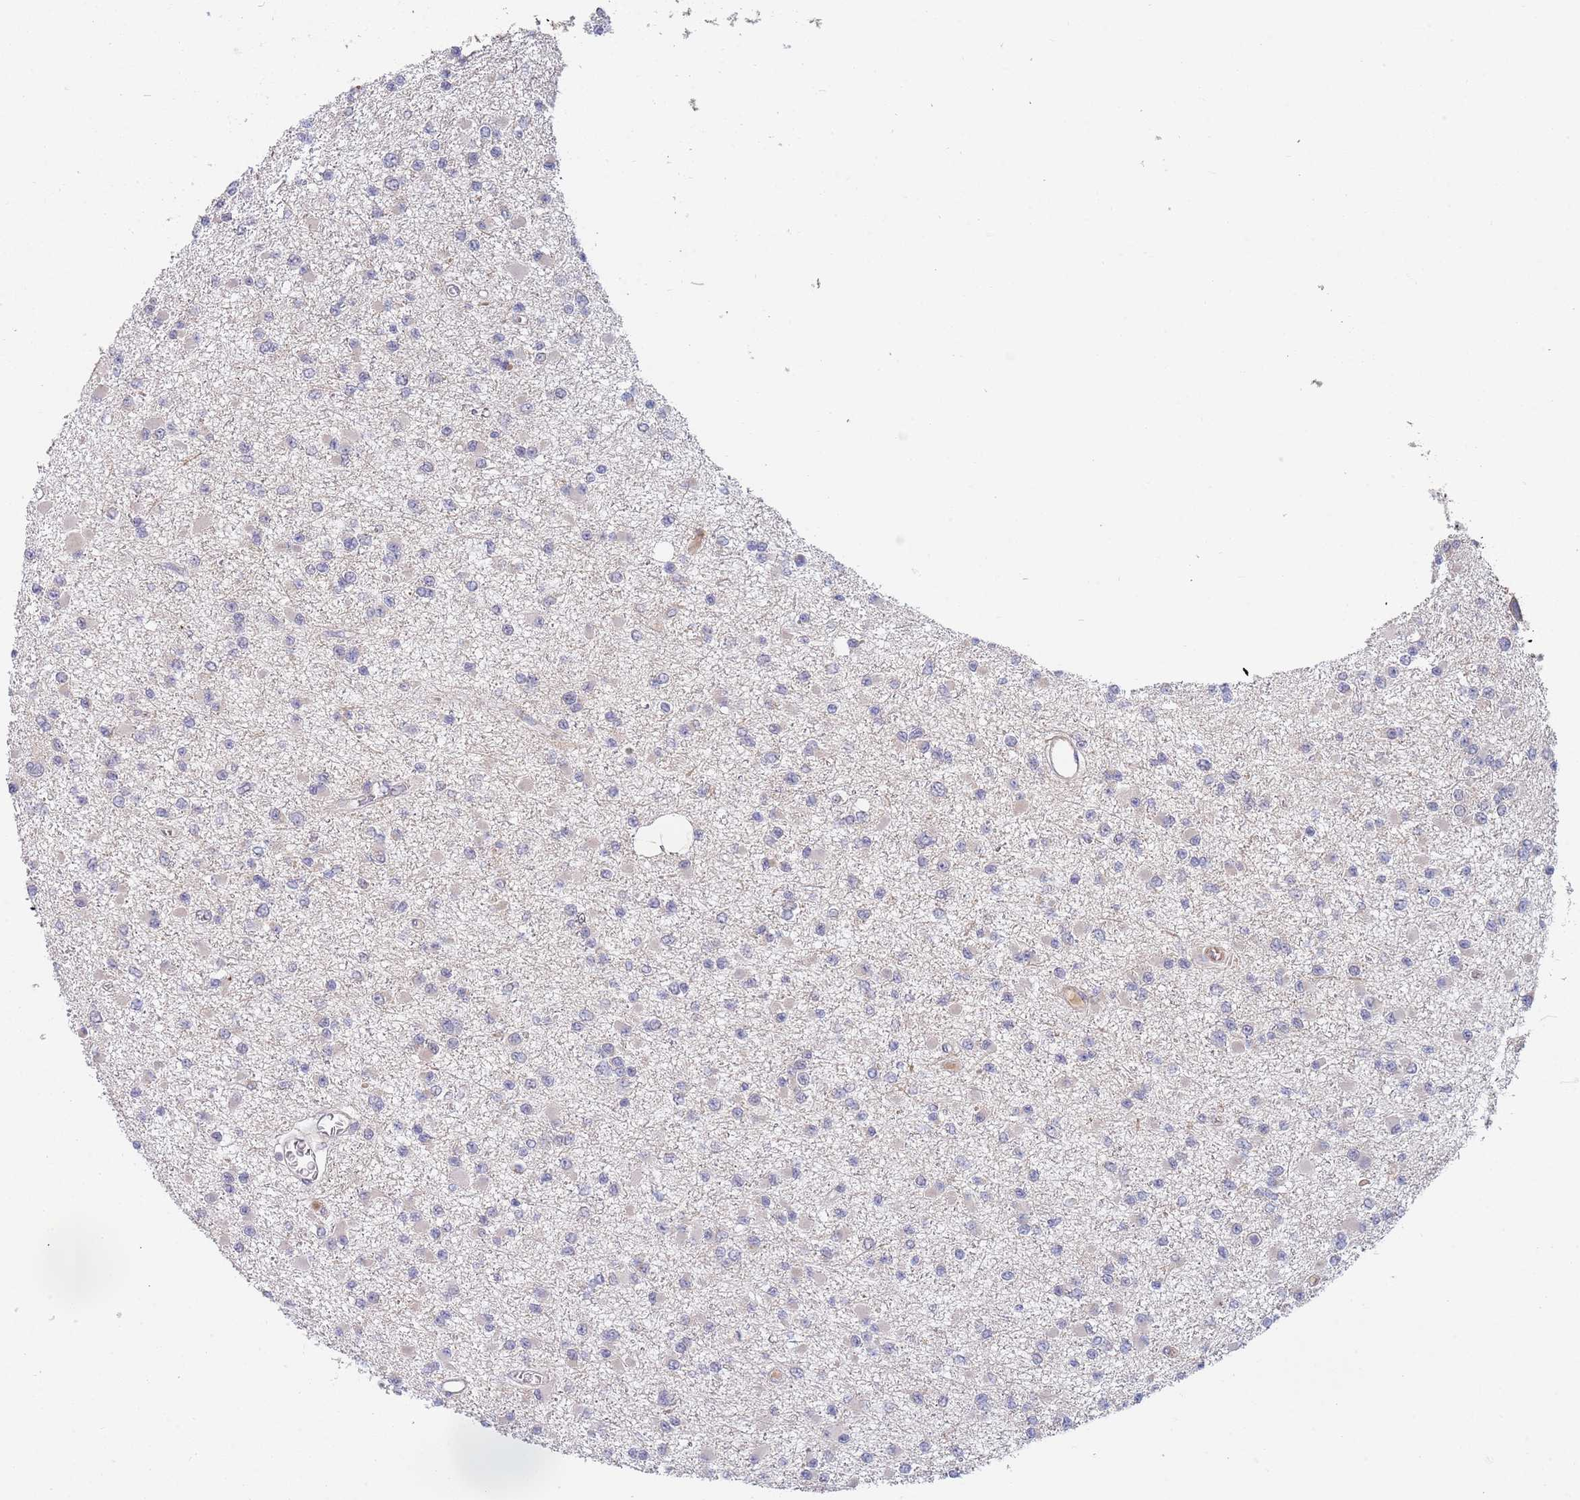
{"staining": {"intensity": "negative", "quantity": "none", "location": "none"}, "tissue": "glioma", "cell_type": "Tumor cells", "image_type": "cancer", "snomed": [{"axis": "morphology", "description": "Glioma, malignant, Low grade"}, {"axis": "topography", "description": "Brain"}], "caption": "This is a image of immunohistochemistry (IHC) staining of malignant glioma (low-grade), which shows no expression in tumor cells.", "gene": "B4GALT4", "patient": {"sex": "female", "age": 22}}